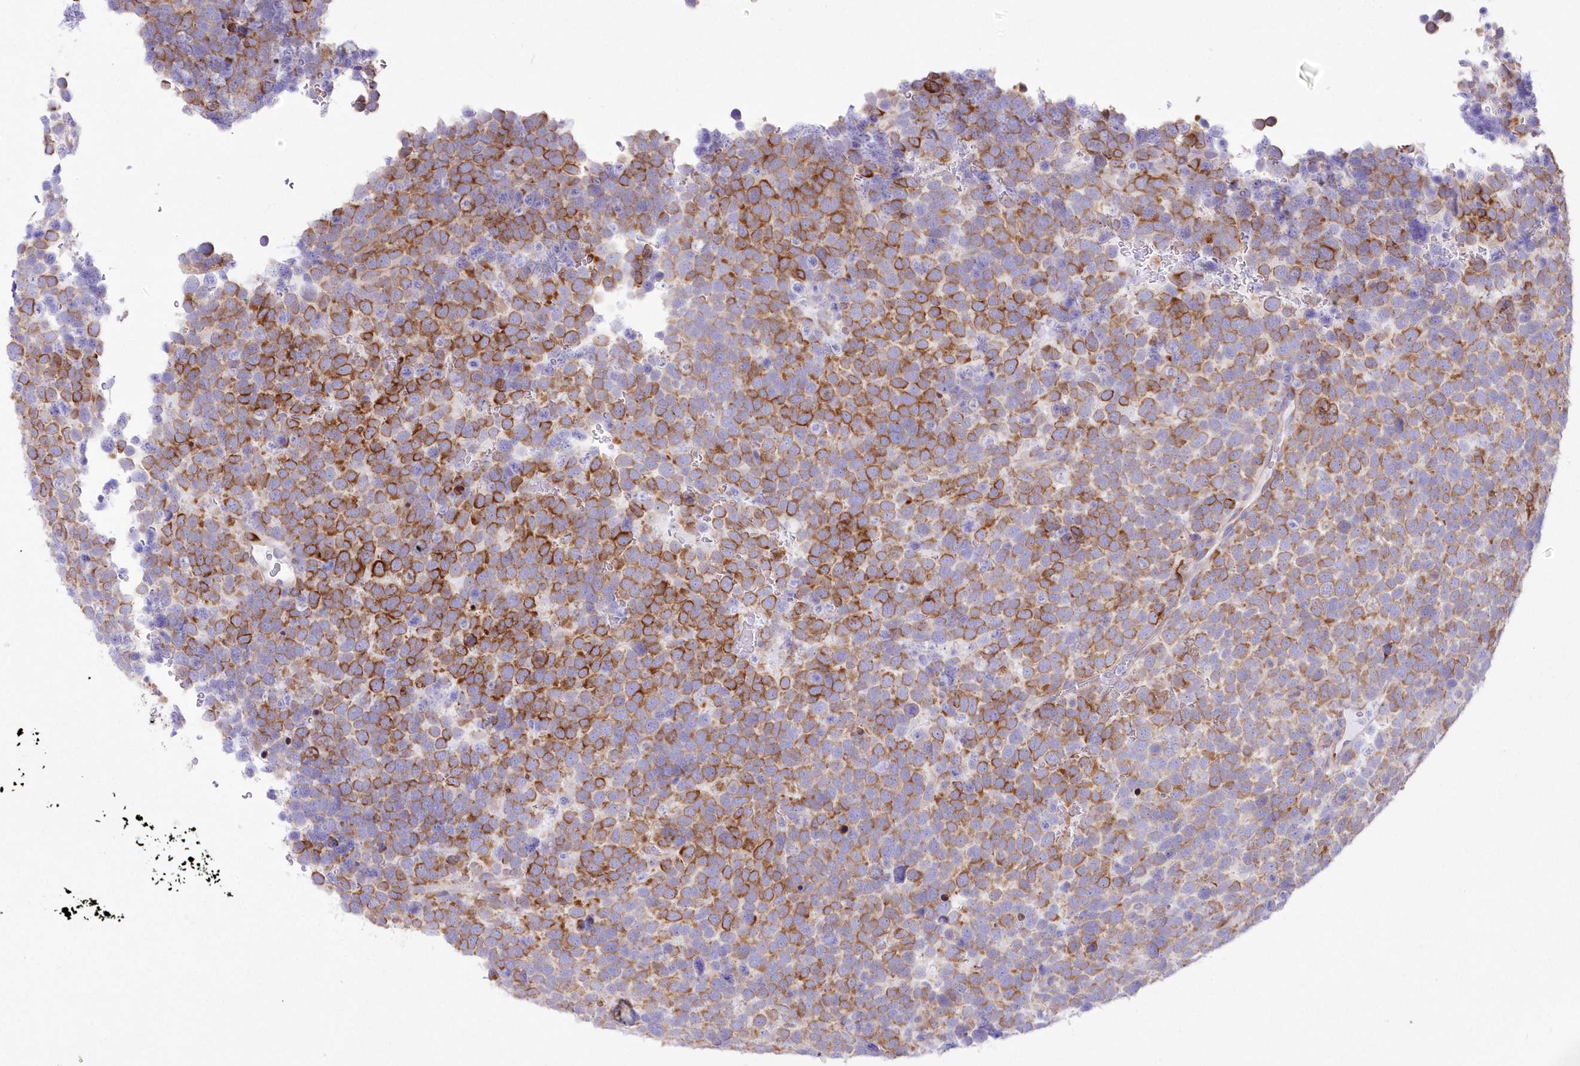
{"staining": {"intensity": "strong", "quantity": "25%-75%", "location": "cytoplasmic/membranous"}, "tissue": "urothelial cancer", "cell_type": "Tumor cells", "image_type": "cancer", "snomed": [{"axis": "morphology", "description": "Urothelial carcinoma, High grade"}, {"axis": "topography", "description": "Urinary bladder"}], "caption": "Urothelial cancer stained with a brown dye demonstrates strong cytoplasmic/membranous positive staining in about 25%-75% of tumor cells.", "gene": "YTHDC2", "patient": {"sex": "female", "age": 82}}